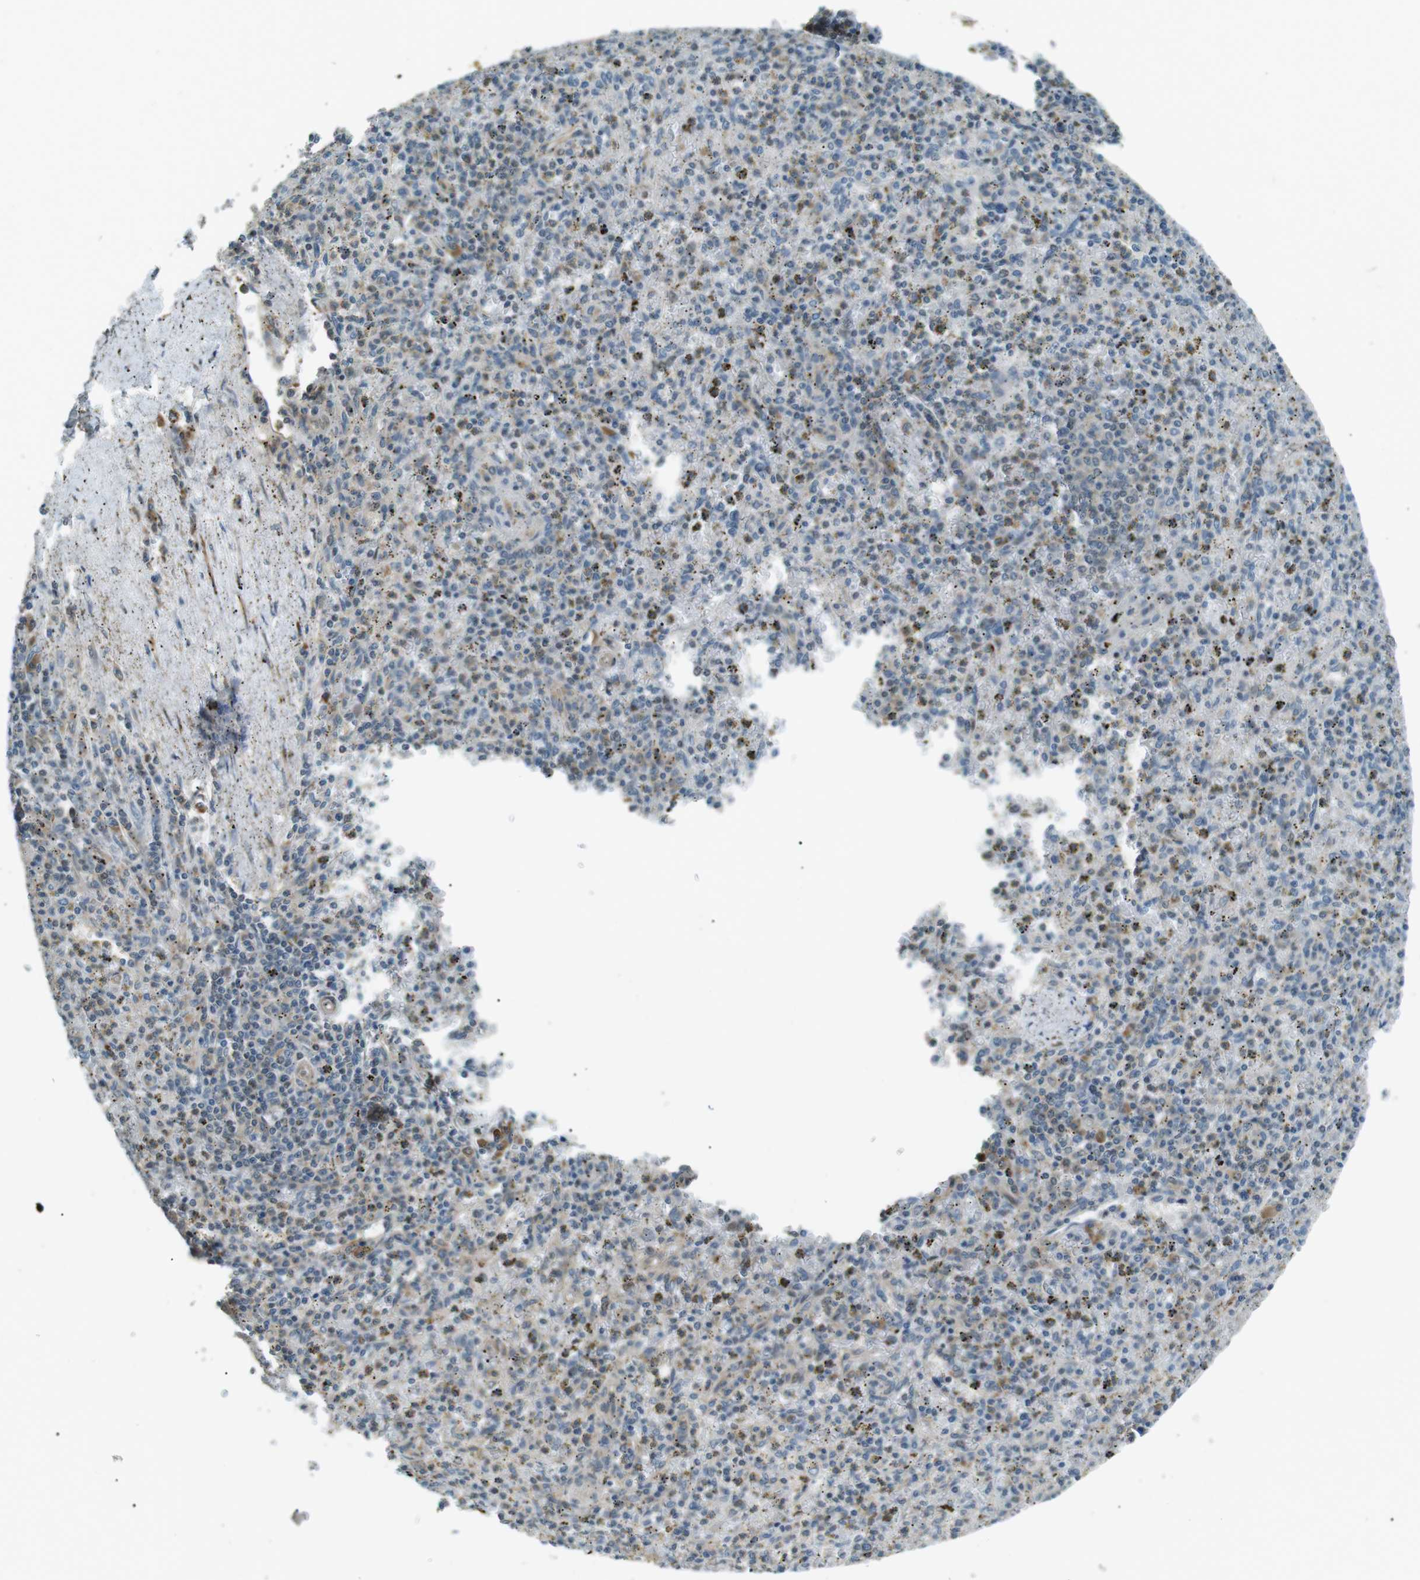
{"staining": {"intensity": "moderate", "quantity": "<25%", "location": "cytoplasmic/membranous,nuclear"}, "tissue": "spleen", "cell_type": "Cells in red pulp", "image_type": "normal", "snomed": [{"axis": "morphology", "description": "Normal tissue, NOS"}, {"axis": "topography", "description": "Spleen"}], "caption": "Protein expression by IHC demonstrates moderate cytoplasmic/membranous,nuclear expression in approximately <25% of cells in red pulp in normal spleen. (DAB IHC with brightfield microscopy, high magnification).", "gene": "TMEM74", "patient": {"sex": "male", "age": 72}}